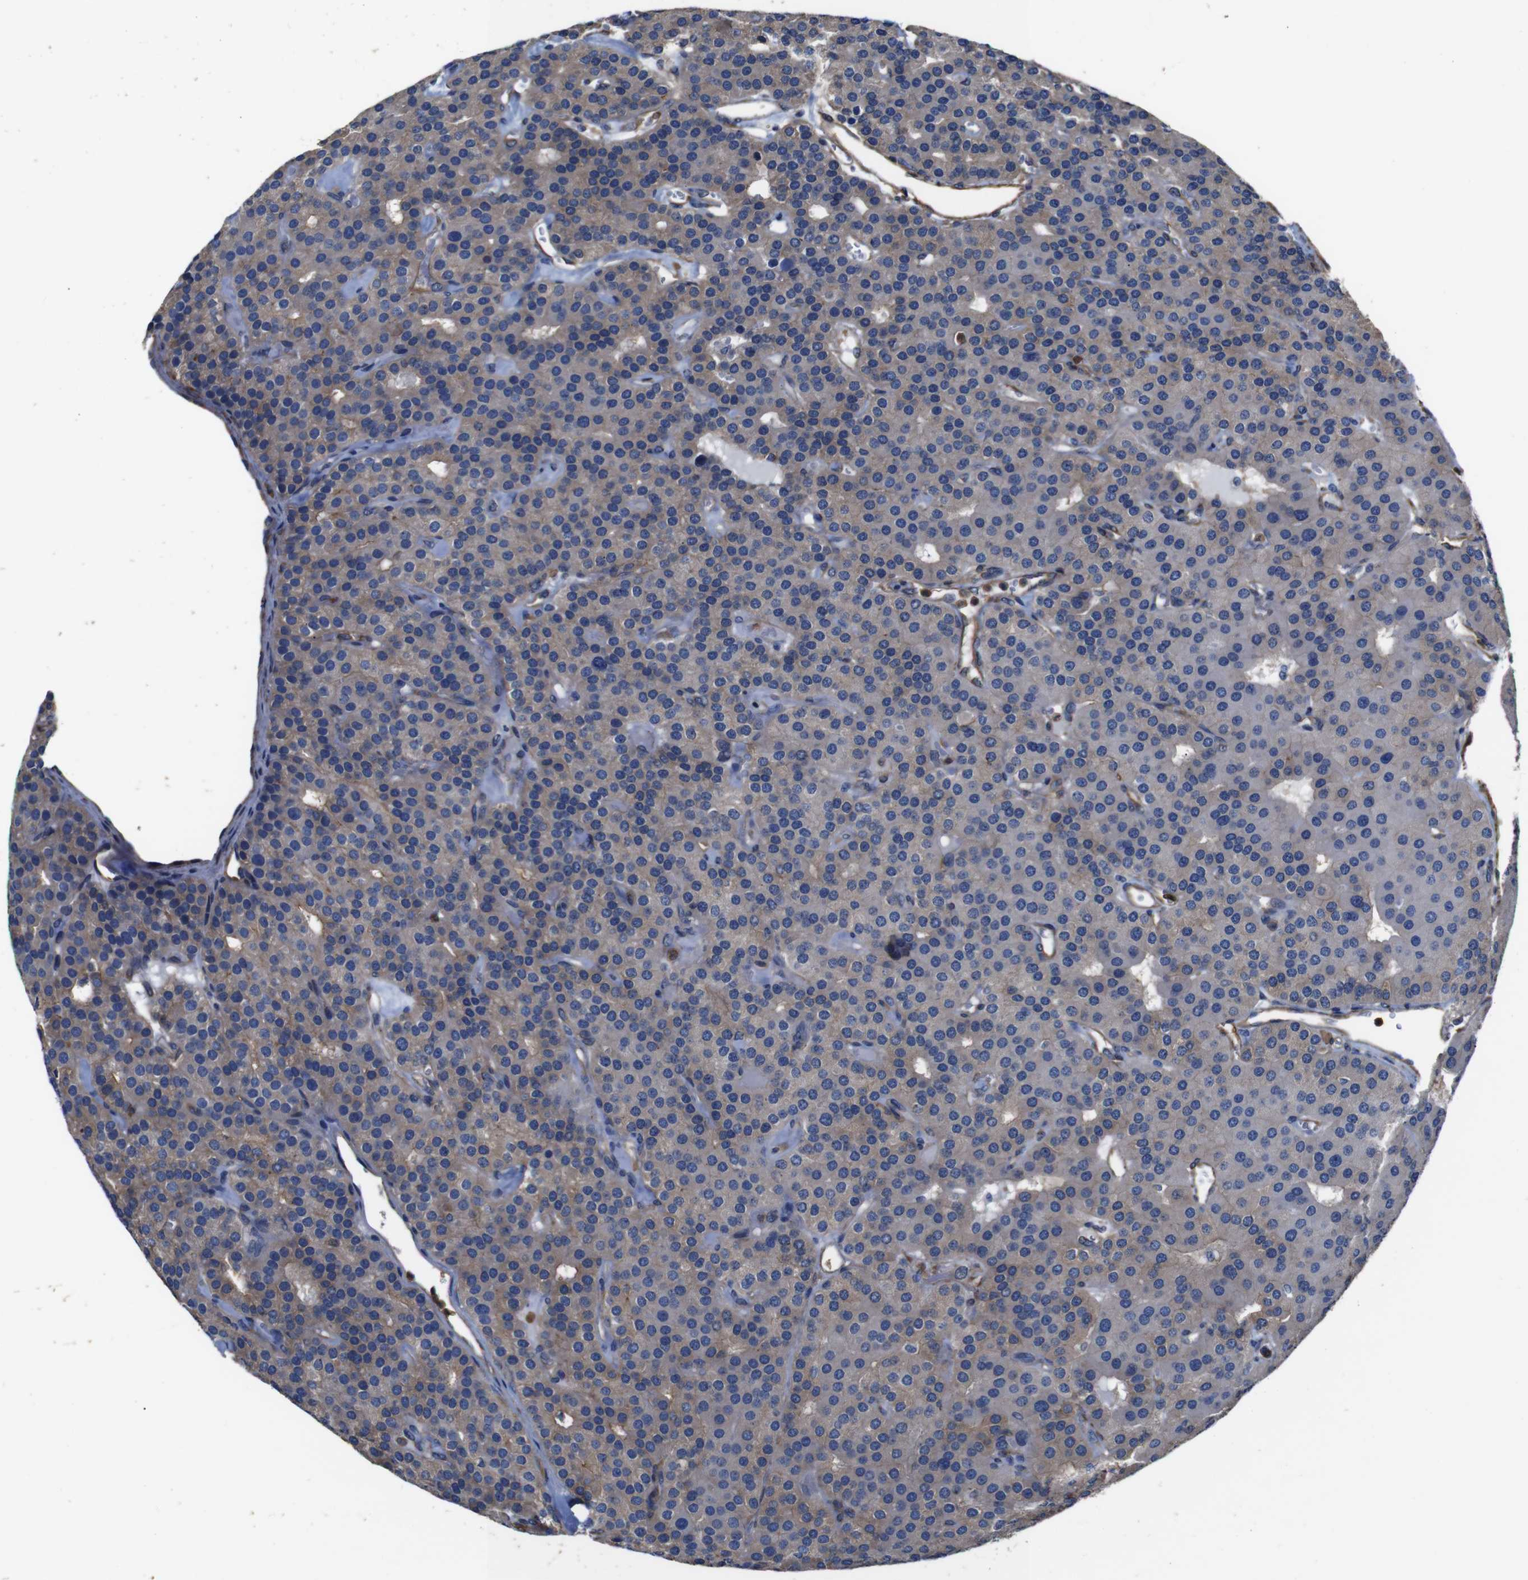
{"staining": {"intensity": "weak", "quantity": "25%-75%", "location": "cytoplasmic/membranous"}, "tissue": "parathyroid gland", "cell_type": "Glandular cells", "image_type": "normal", "snomed": [{"axis": "morphology", "description": "Normal tissue, NOS"}, {"axis": "morphology", "description": "Adenoma, NOS"}, {"axis": "topography", "description": "Parathyroid gland"}], "caption": "Immunohistochemistry image of benign human parathyroid gland stained for a protein (brown), which displays low levels of weak cytoplasmic/membranous staining in approximately 25%-75% of glandular cells.", "gene": "PI4KA", "patient": {"sex": "female", "age": 86}}